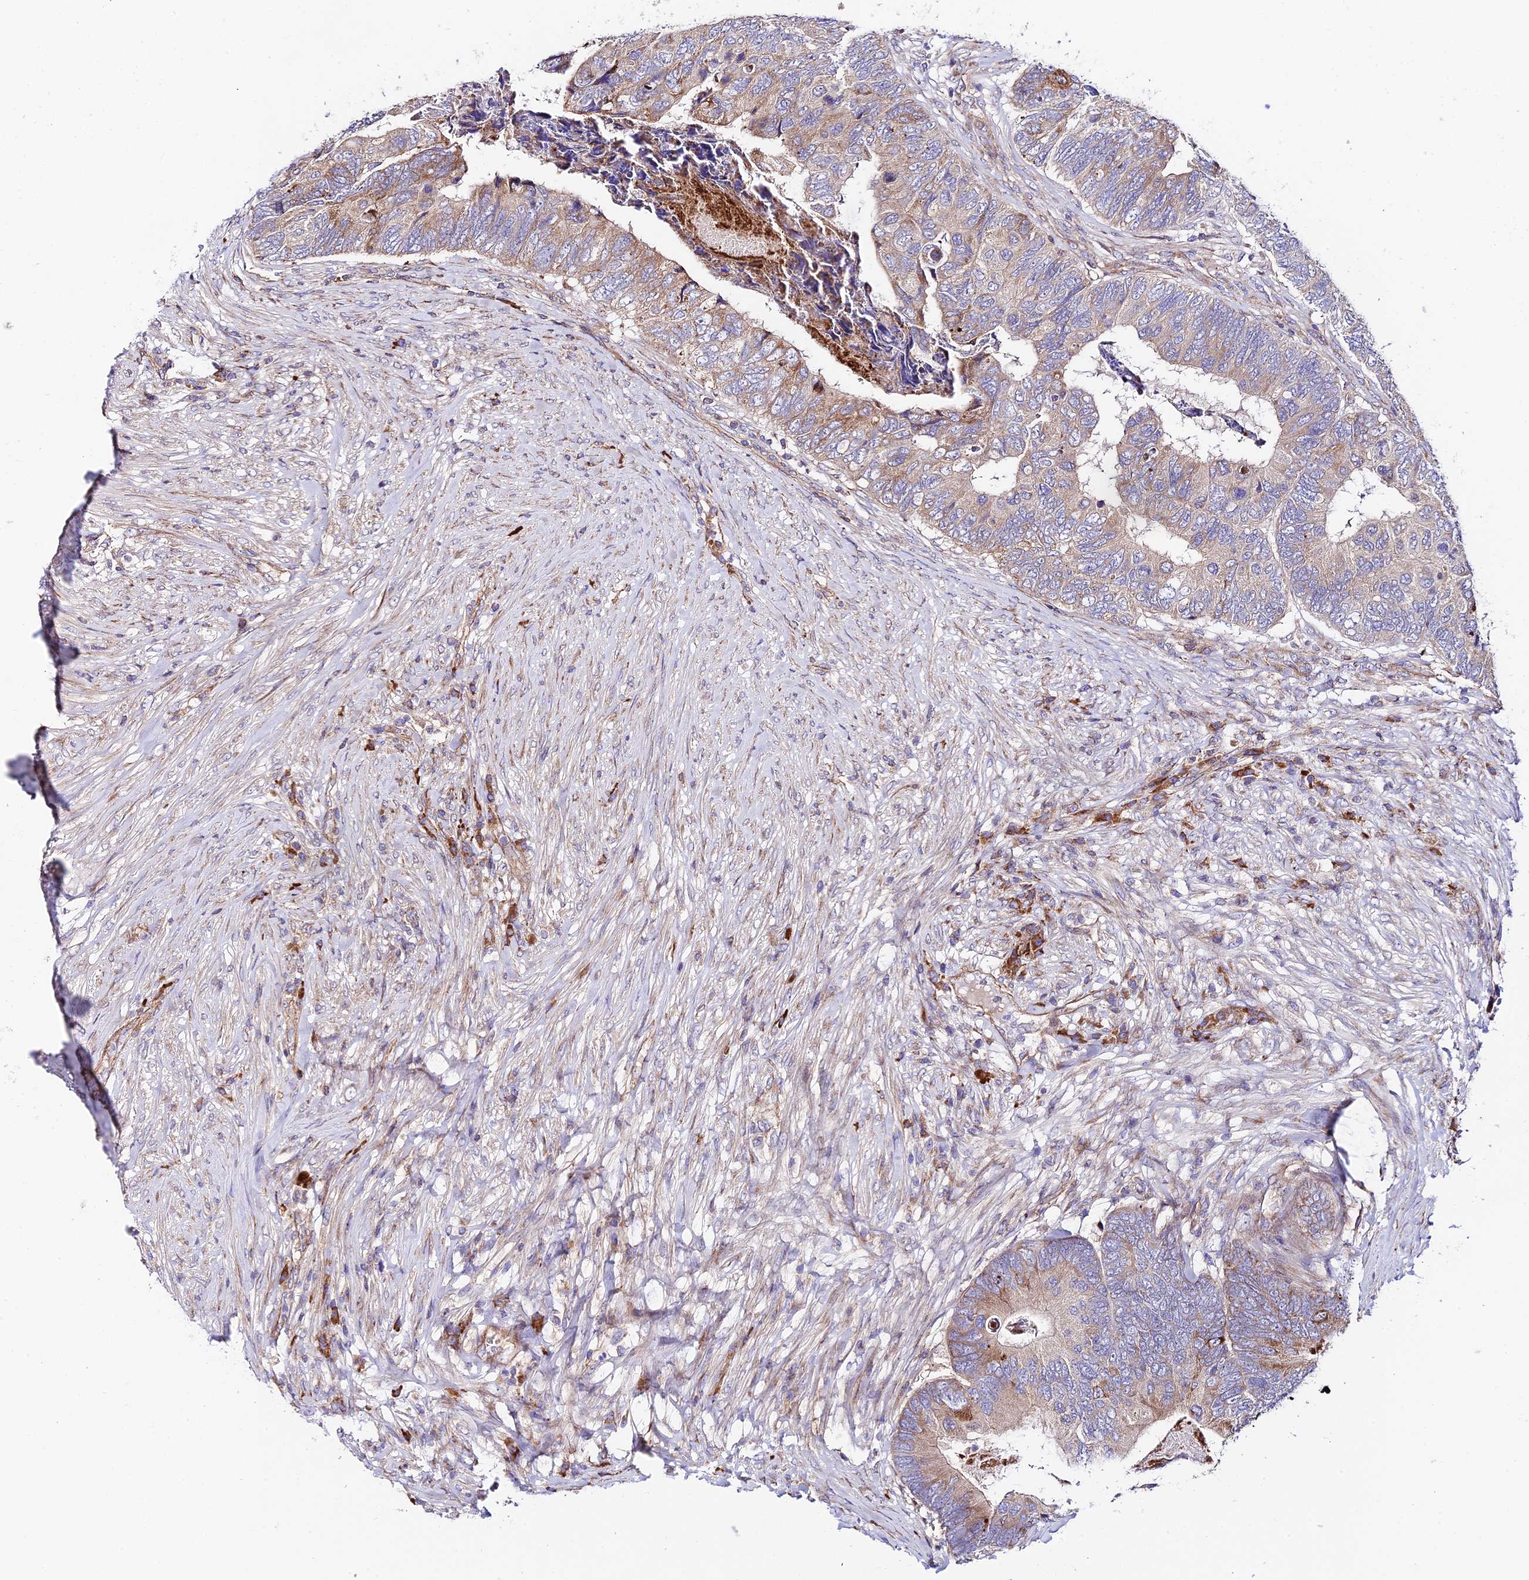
{"staining": {"intensity": "moderate", "quantity": "25%-75%", "location": "cytoplasmic/membranous"}, "tissue": "colorectal cancer", "cell_type": "Tumor cells", "image_type": "cancer", "snomed": [{"axis": "morphology", "description": "Adenocarcinoma, NOS"}, {"axis": "topography", "description": "Colon"}], "caption": "Immunohistochemistry (IHC) photomicrograph of colorectal cancer stained for a protein (brown), which reveals medium levels of moderate cytoplasmic/membranous staining in about 25%-75% of tumor cells.", "gene": "VPS13C", "patient": {"sex": "female", "age": 67}}